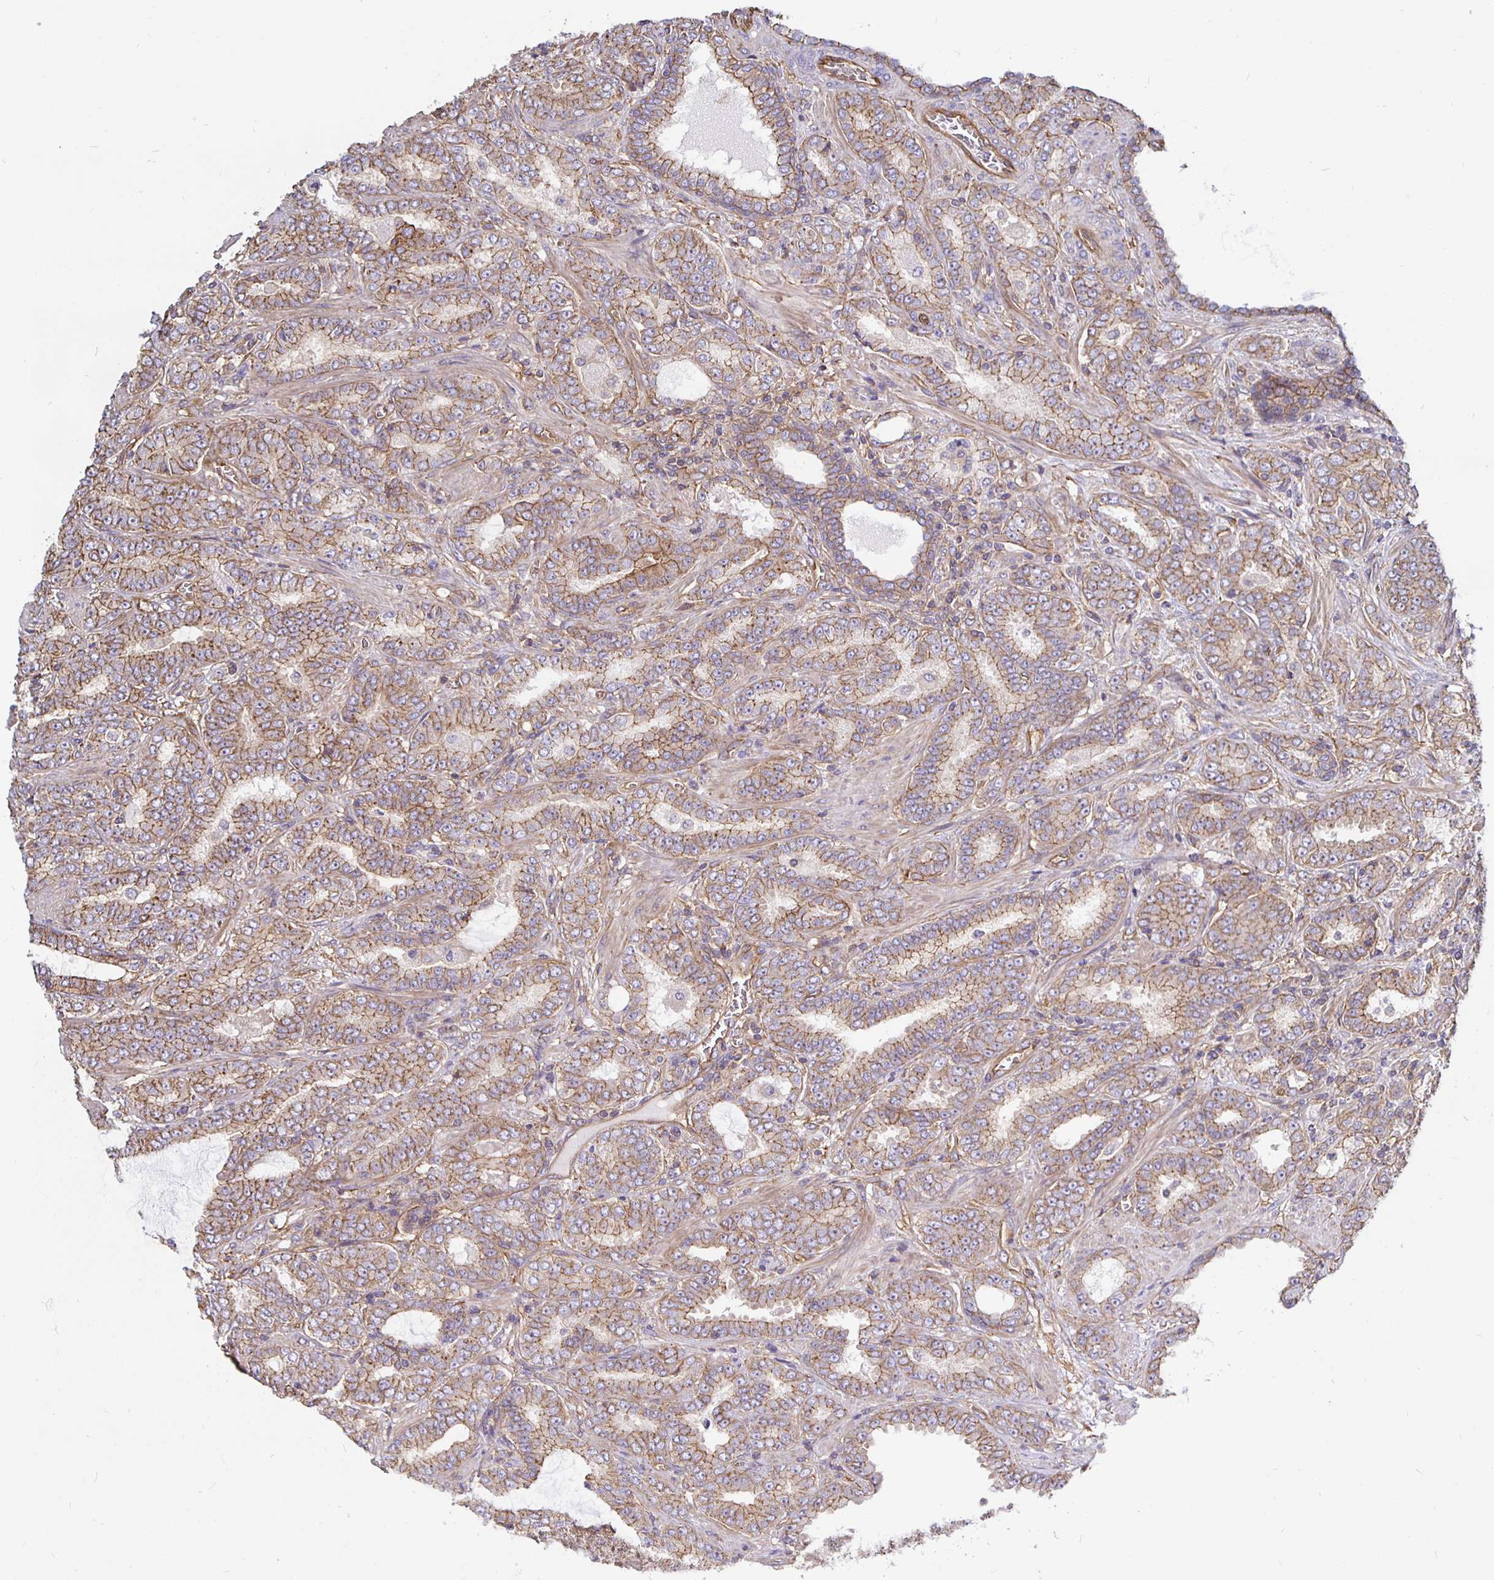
{"staining": {"intensity": "moderate", "quantity": "25%-75%", "location": "cytoplasmic/membranous"}, "tissue": "prostate cancer", "cell_type": "Tumor cells", "image_type": "cancer", "snomed": [{"axis": "morphology", "description": "Adenocarcinoma, High grade"}, {"axis": "topography", "description": "Prostate"}], "caption": "The histopathology image displays immunohistochemical staining of prostate adenocarcinoma (high-grade). There is moderate cytoplasmic/membranous expression is seen in approximately 25%-75% of tumor cells.", "gene": "ARHGEF39", "patient": {"sex": "male", "age": 72}}